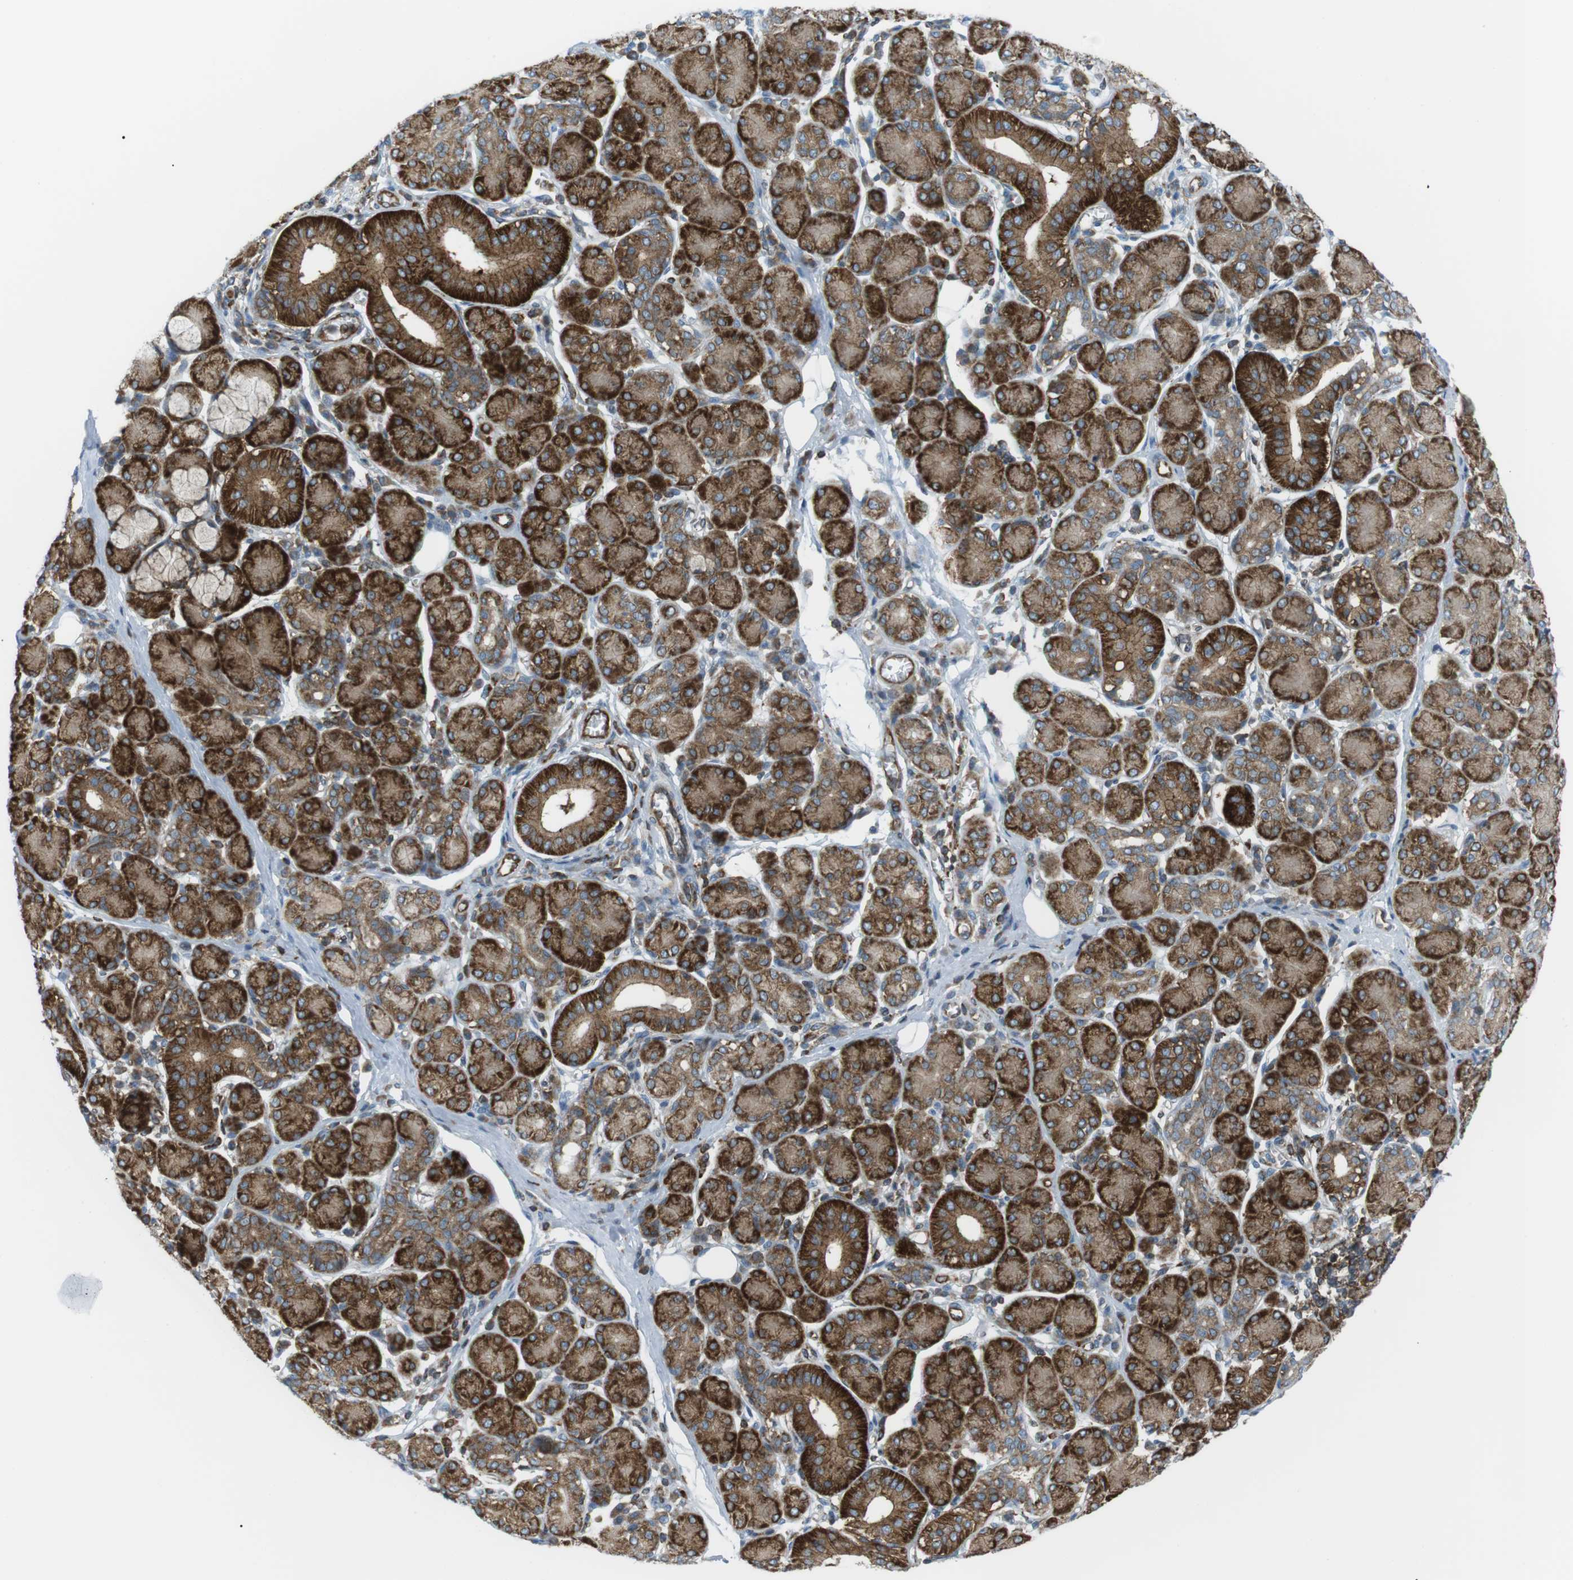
{"staining": {"intensity": "strong", "quantity": ">75%", "location": "cytoplasmic/membranous"}, "tissue": "salivary gland", "cell_type": "Glandular cells", "image_type": "normal", "snomed": [{"axis": "morphology", "description": "Normal tissue, NOS"}, {"axis": "morphology", "description": "Inflammation, NOS"}, {"axis": "topography", "description": "Lymph node"}, {"axis": "topography", "description": "Salivary gland"}], "caption": "A histopathology image showing strong cytoplasmic/membranous staining in about >75% of glandular cells in normal salivary gland, as visualized by brown immunohistochemical staining.", "gene": "FLII", "patient": {"sex": "male", "age": 3}}